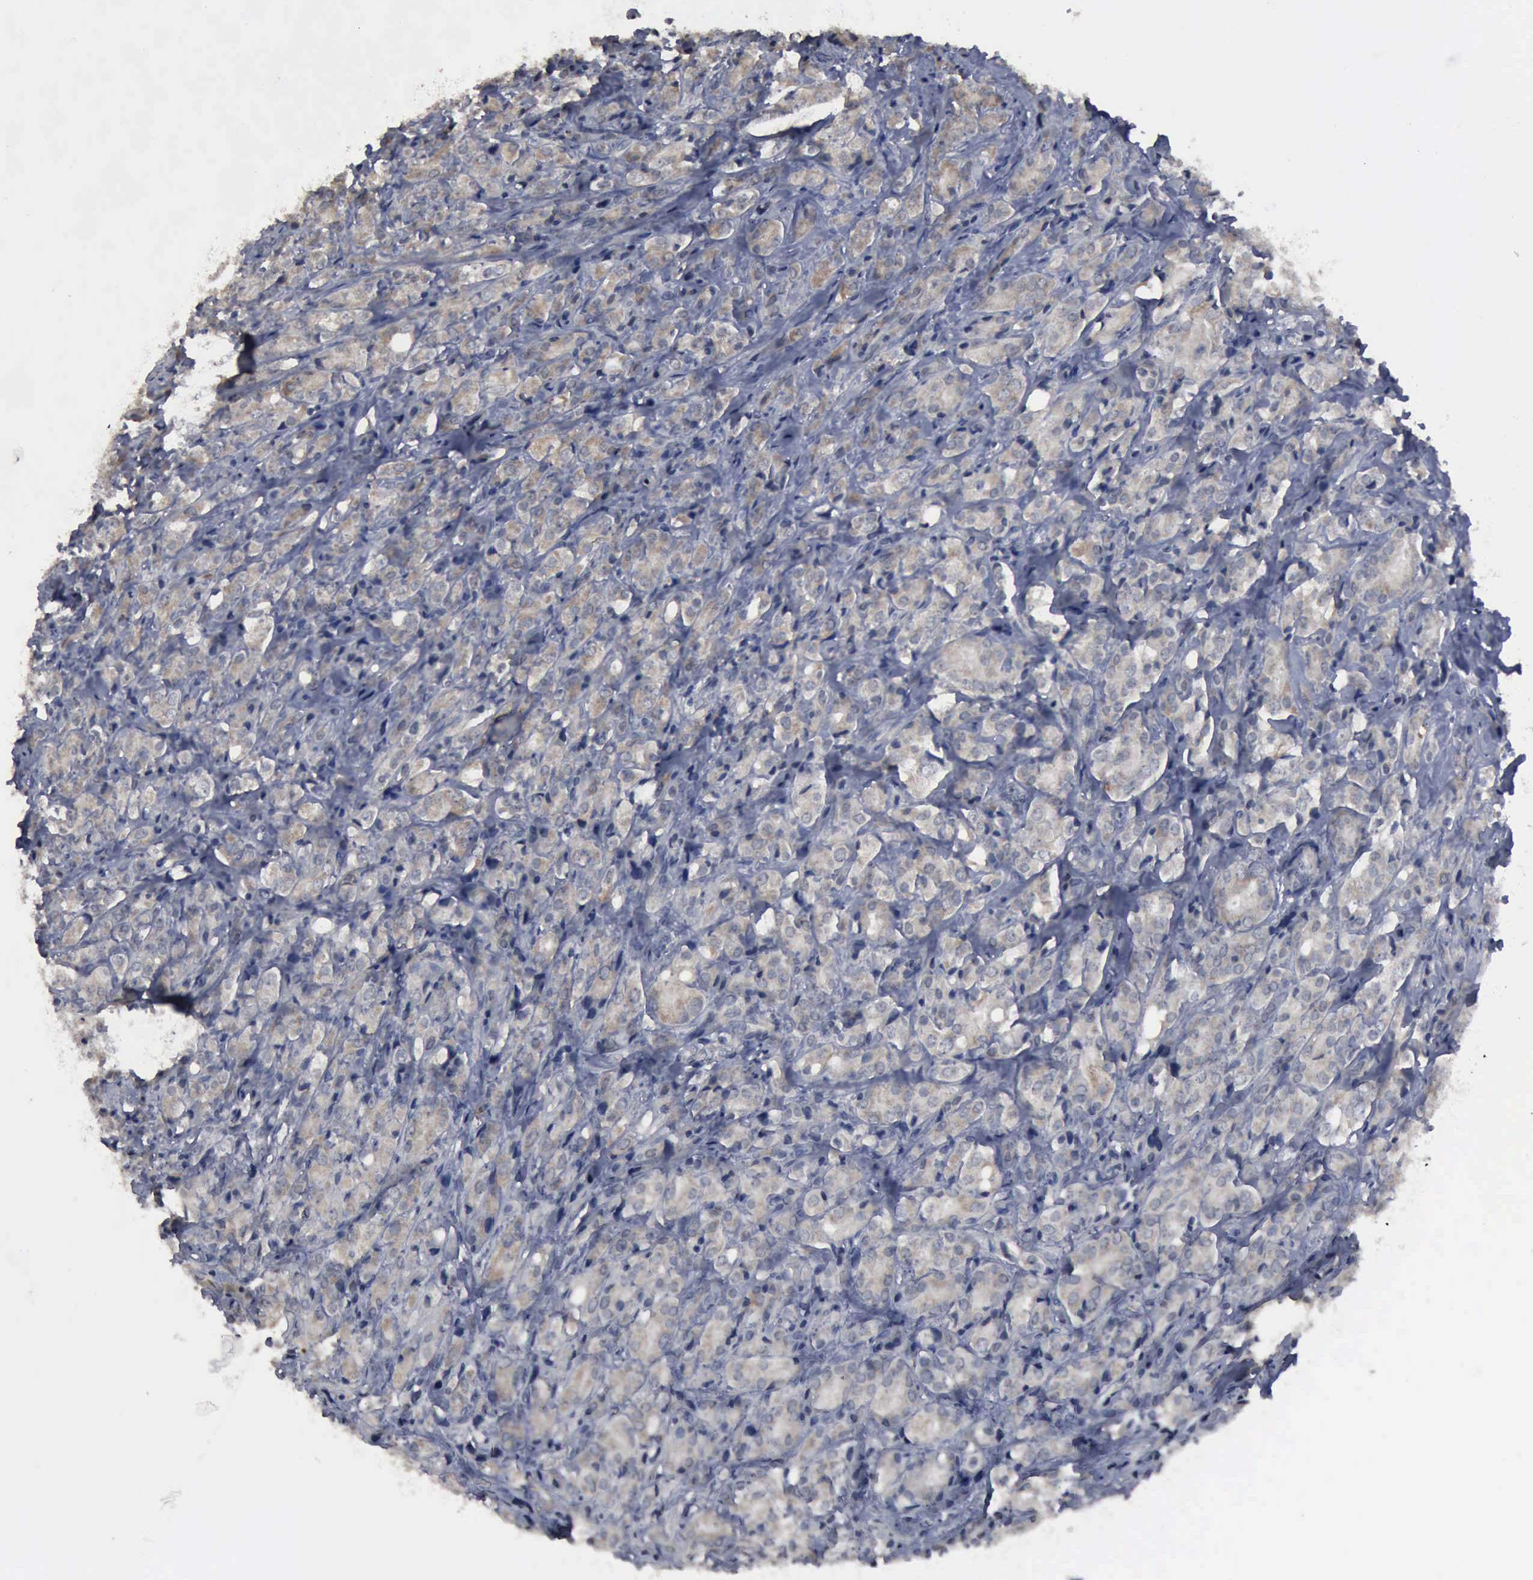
{"staining": {"intensity": "negative", "quantity": "none", "location": "none"}, "tissue": "prostate cancer", "cell_type": "Tumor cells", "image_type": "cancer", "snomed": [{"axis": "morphology", "description": "Adenocarcinoma, High grade"}, {"axis": "topography", "description": "Prostate"}], "caption": "Tumor cells are negative for protein expression in human prostate adenocarcinoma (high-grade).", "gene": "MYO18B", "patient": {"sex": "male", "age": 68}}